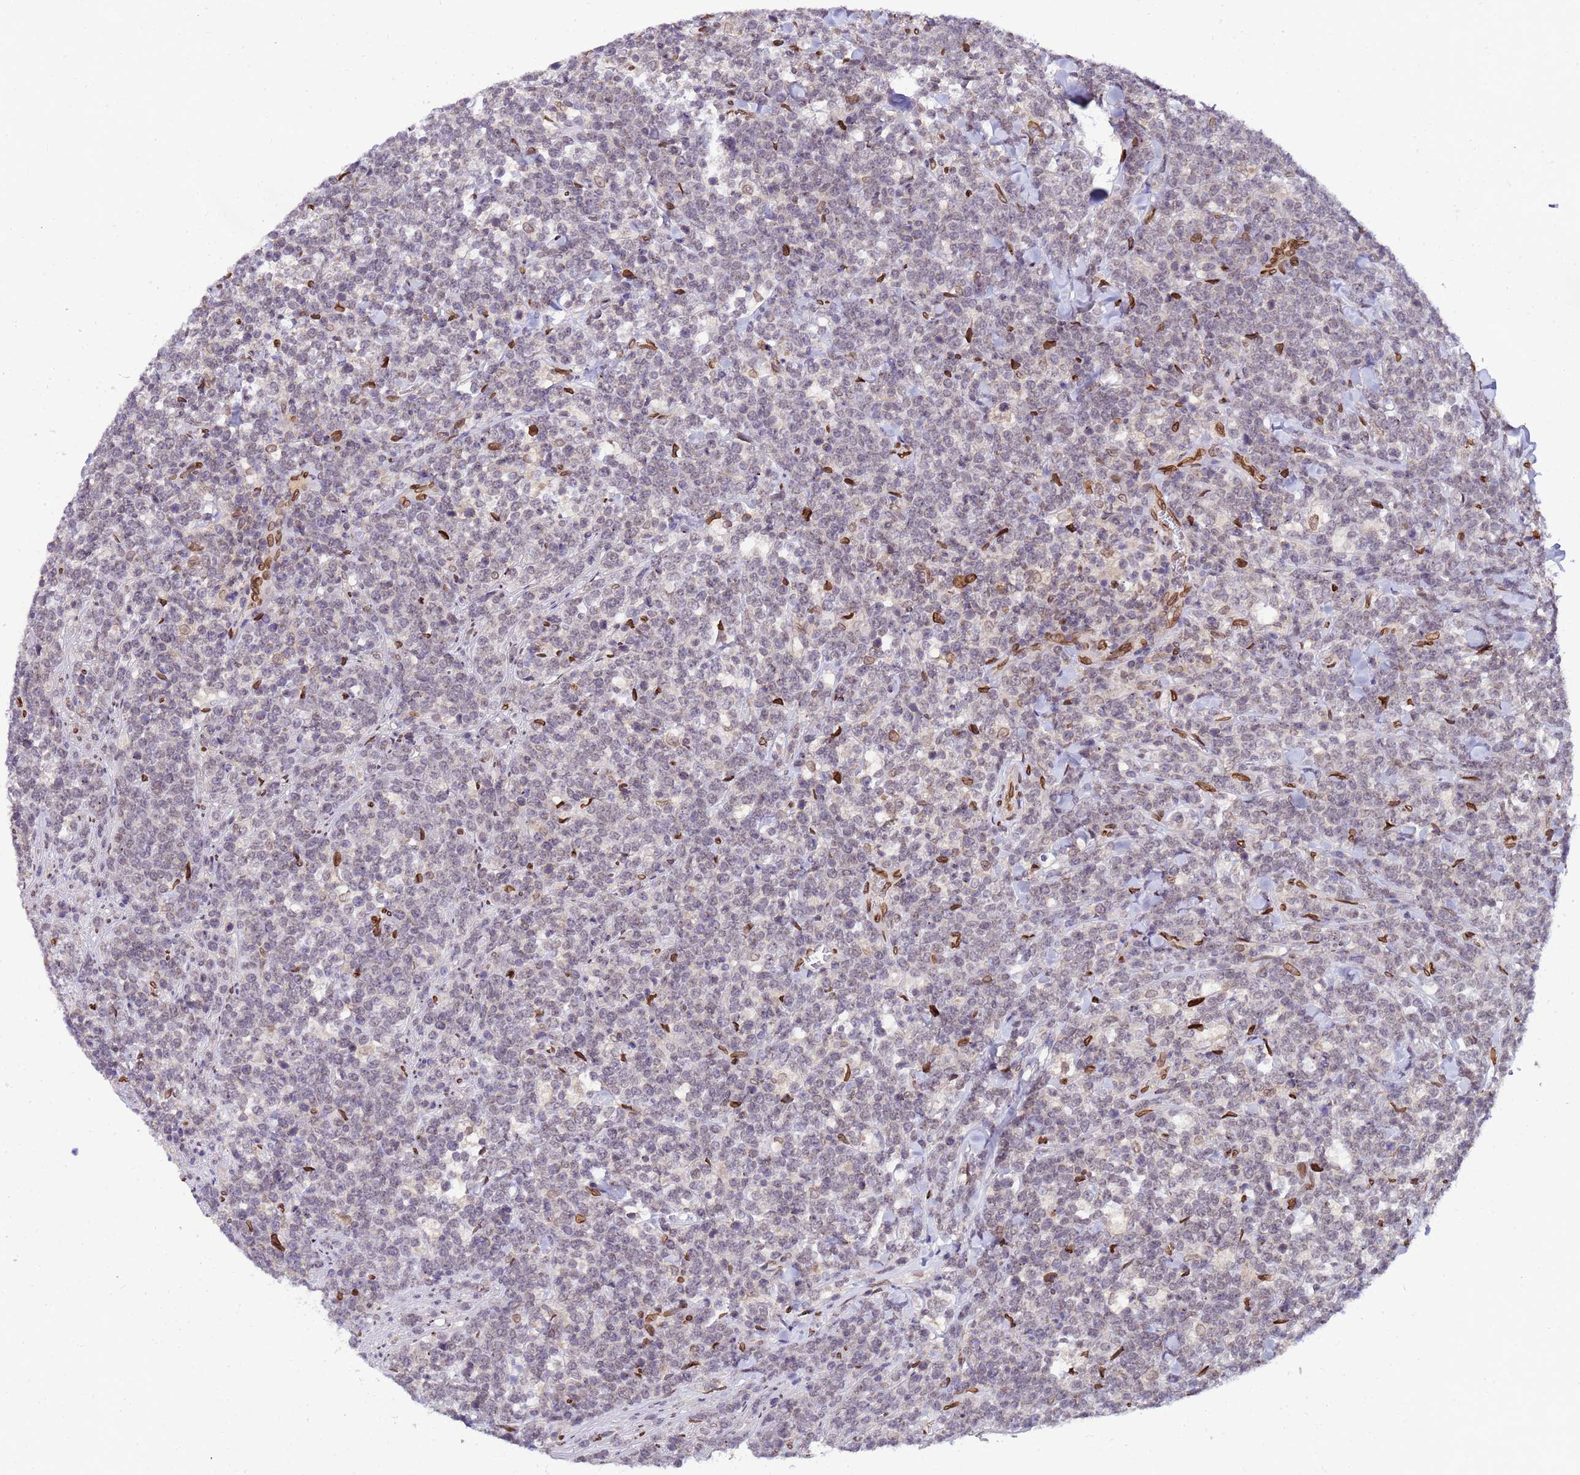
{"staining": {"intensity": "negative", "quantity": "none", "location": "none"}, "tissue": "lymphoma", "cell_type": "Tumor cells", "image_type": "cancer", "snomed": [{"axis": "morphology", "description": "Malignant lymphoma, non-Hodgkin's type, High grade"}, {"axis": "topography", "description": "Small intestine"}], "caption": "IHC micrograph of human high-grade malignant lymphoma, non-Hodgkin's type stained for a protein (brown), which displays no positivity in tumor cells.", "gene": "GPR135", "patient": {"sex": "male", "age": 8}}